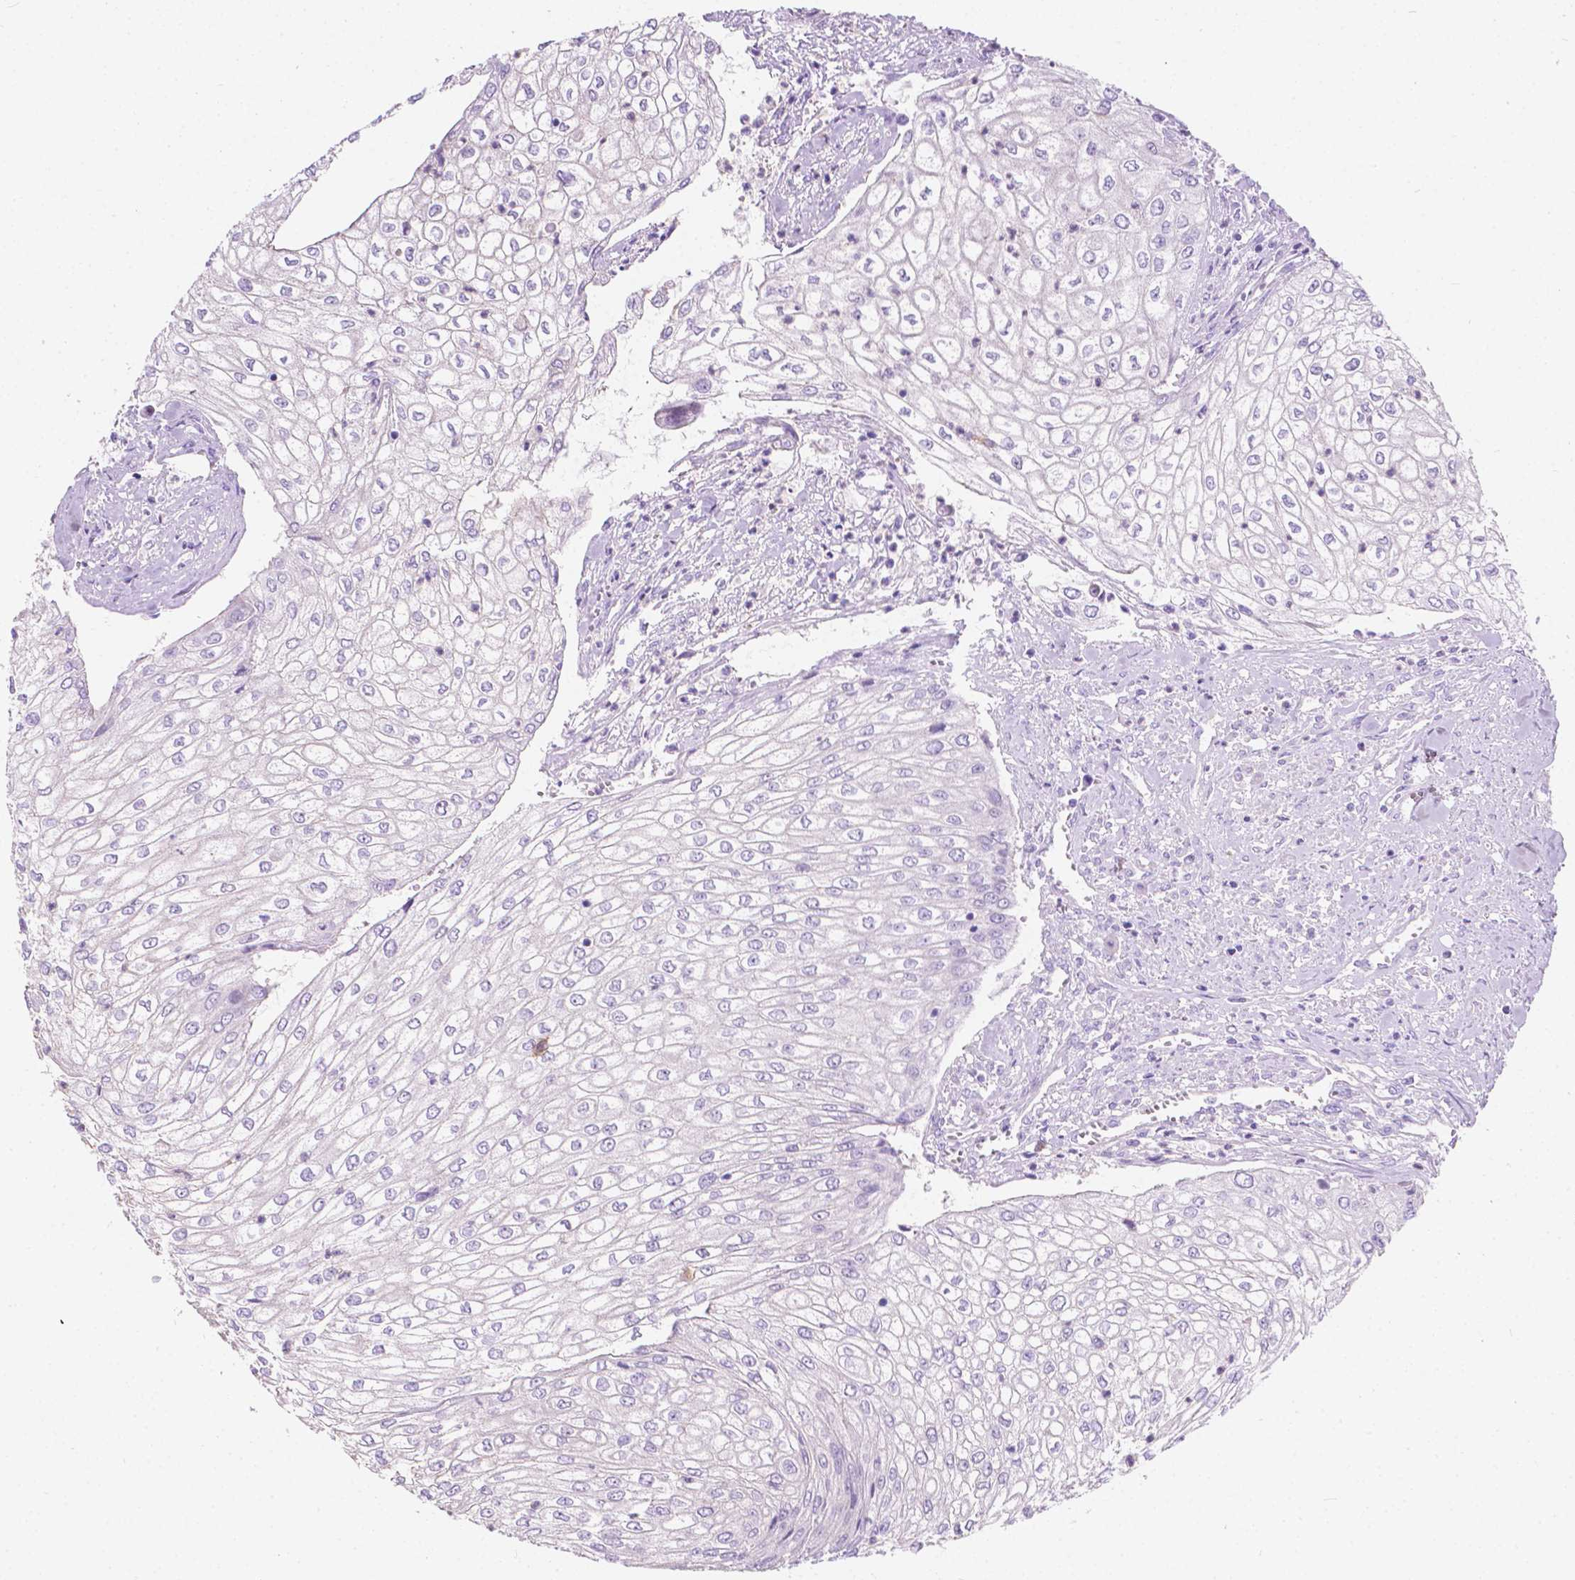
{"staining": {"intensity": "negative", "quantity": "none", "location": "none"}, "tissue": "urothelial cancer", "cell_type": "Tumor cells", "image_type": "cancer", "snomed": [{"axis": "morphology", "description": "Urothelial carcinoma, High grade"}, {"axis": "topography", "description": "Urinary bladder"}], "caption": "IHC of human urothelial cancer reveals no staining in tumor cells.", "gene": "GNAO1", "patient": {"sex": "male", "age": 62}}